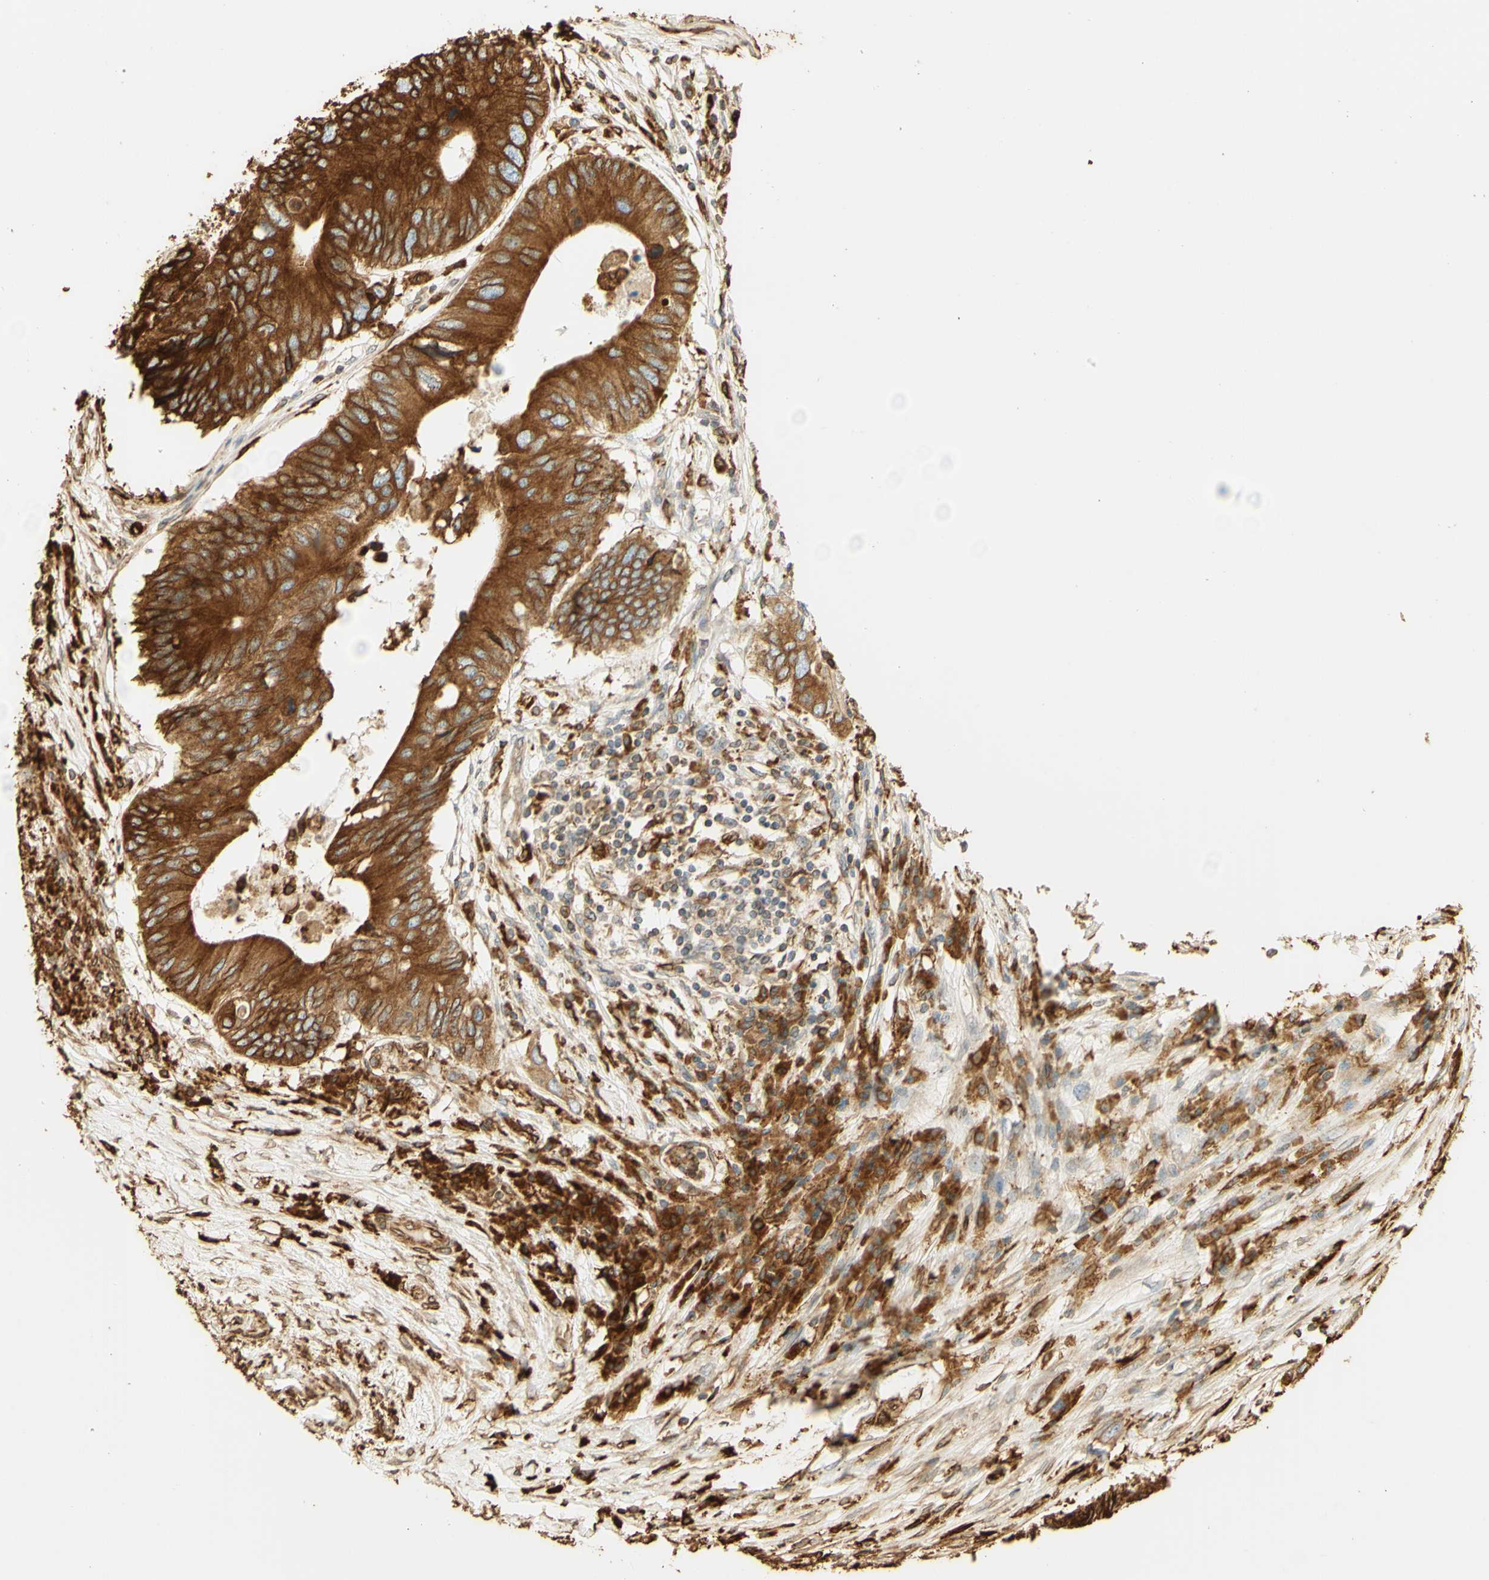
{"staining": {"intensity": "moderate", "quantity": ">75%", "location": "cytoplasmic/membranous"}, "tissue": "colorectal cancer", "cell_type": "Tumor cells", "image_type": "cancer", "snomed": [{"axis": "morphology", "description": "Adenocarcinoma, NOS"}, {"axis": "topography", "description": "Colon"}], "caption": "The immunohistochemical stain labels moderate cytoplasmic/membranous expression in tumor cells of colorectal cancer tissue.", "gene": "CANX", "patient": {"sex": "male", "age": 71}}